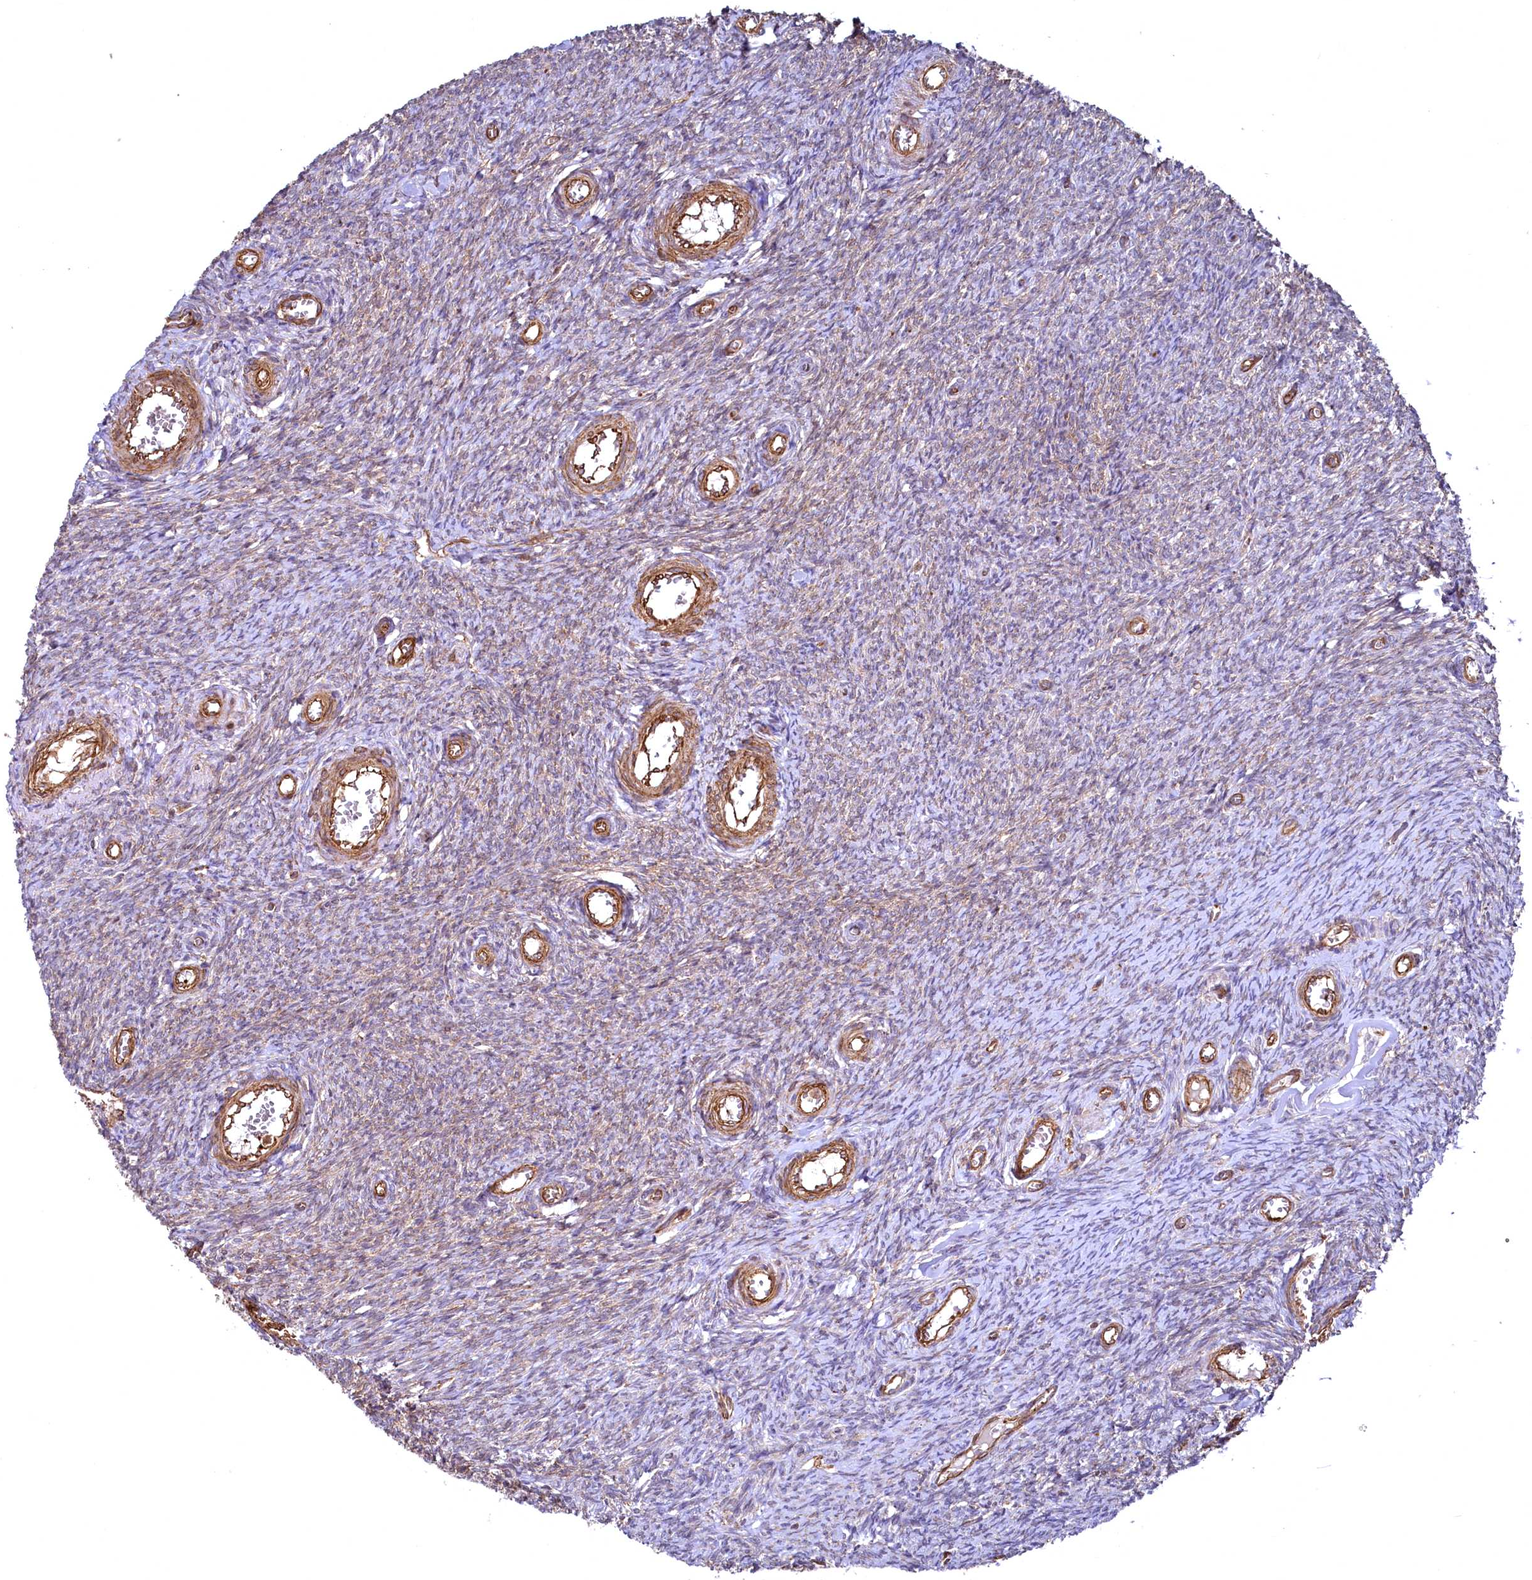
{"staining": {"intensity": "weak", "quantity": "25%-75%", "location": "cytoplasmic/membranous"}, "tissue": "ovary", "cell_type": "Ovarian stroma cells", "image_type": "normal", "snomed": [{"axis": "morphology", "description": "Normal tissue, NOS"}, {"axis": "topography", "description": "Ovary"}], "caption": "Weak cytoplasmic/membranous staining for a protein is appreciated in about 25%-75% of ovarian stroma cells of benign ovary using immunohistochemistry.", "gene": "SVIP", "patient": {"sex": "female", "age": 44}}